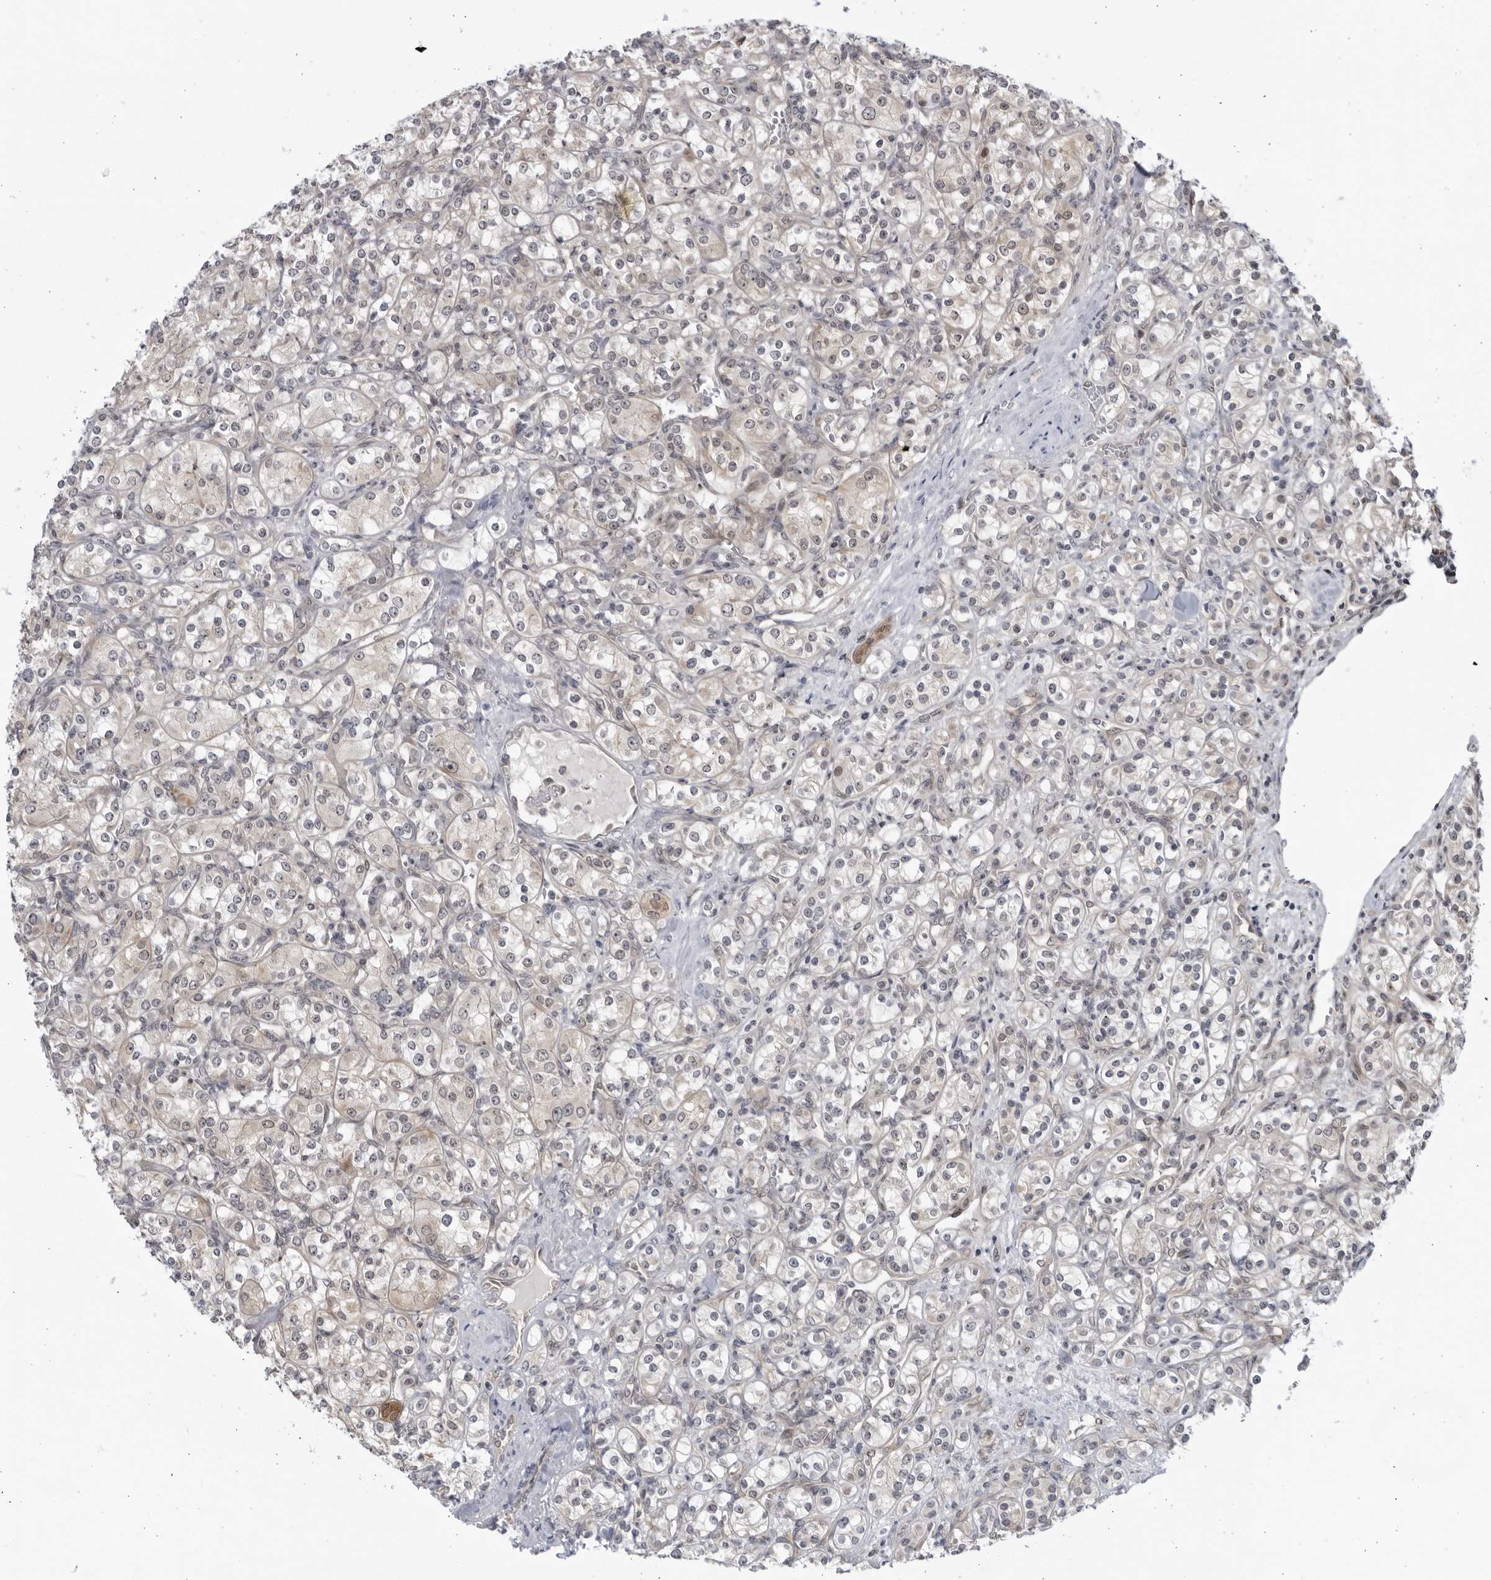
{"staining": {"intensity": "negative", "quantity": "none", "location": "none"}, "tissue": "renal cancer", "cell_type": "Tumor cells", "image_type": "cancer", "snomed": [{"axis": "morphology", "description": "Adenocarcinoma, NOS"}, {"axis": "topography", "description": "Kidney"}], "caption": "The image demonstrates no staining of tumor cells in renal adenocarcinoma.", "gene": "ITGB3BP", "patient": {"sex": "male", "age": 77}}